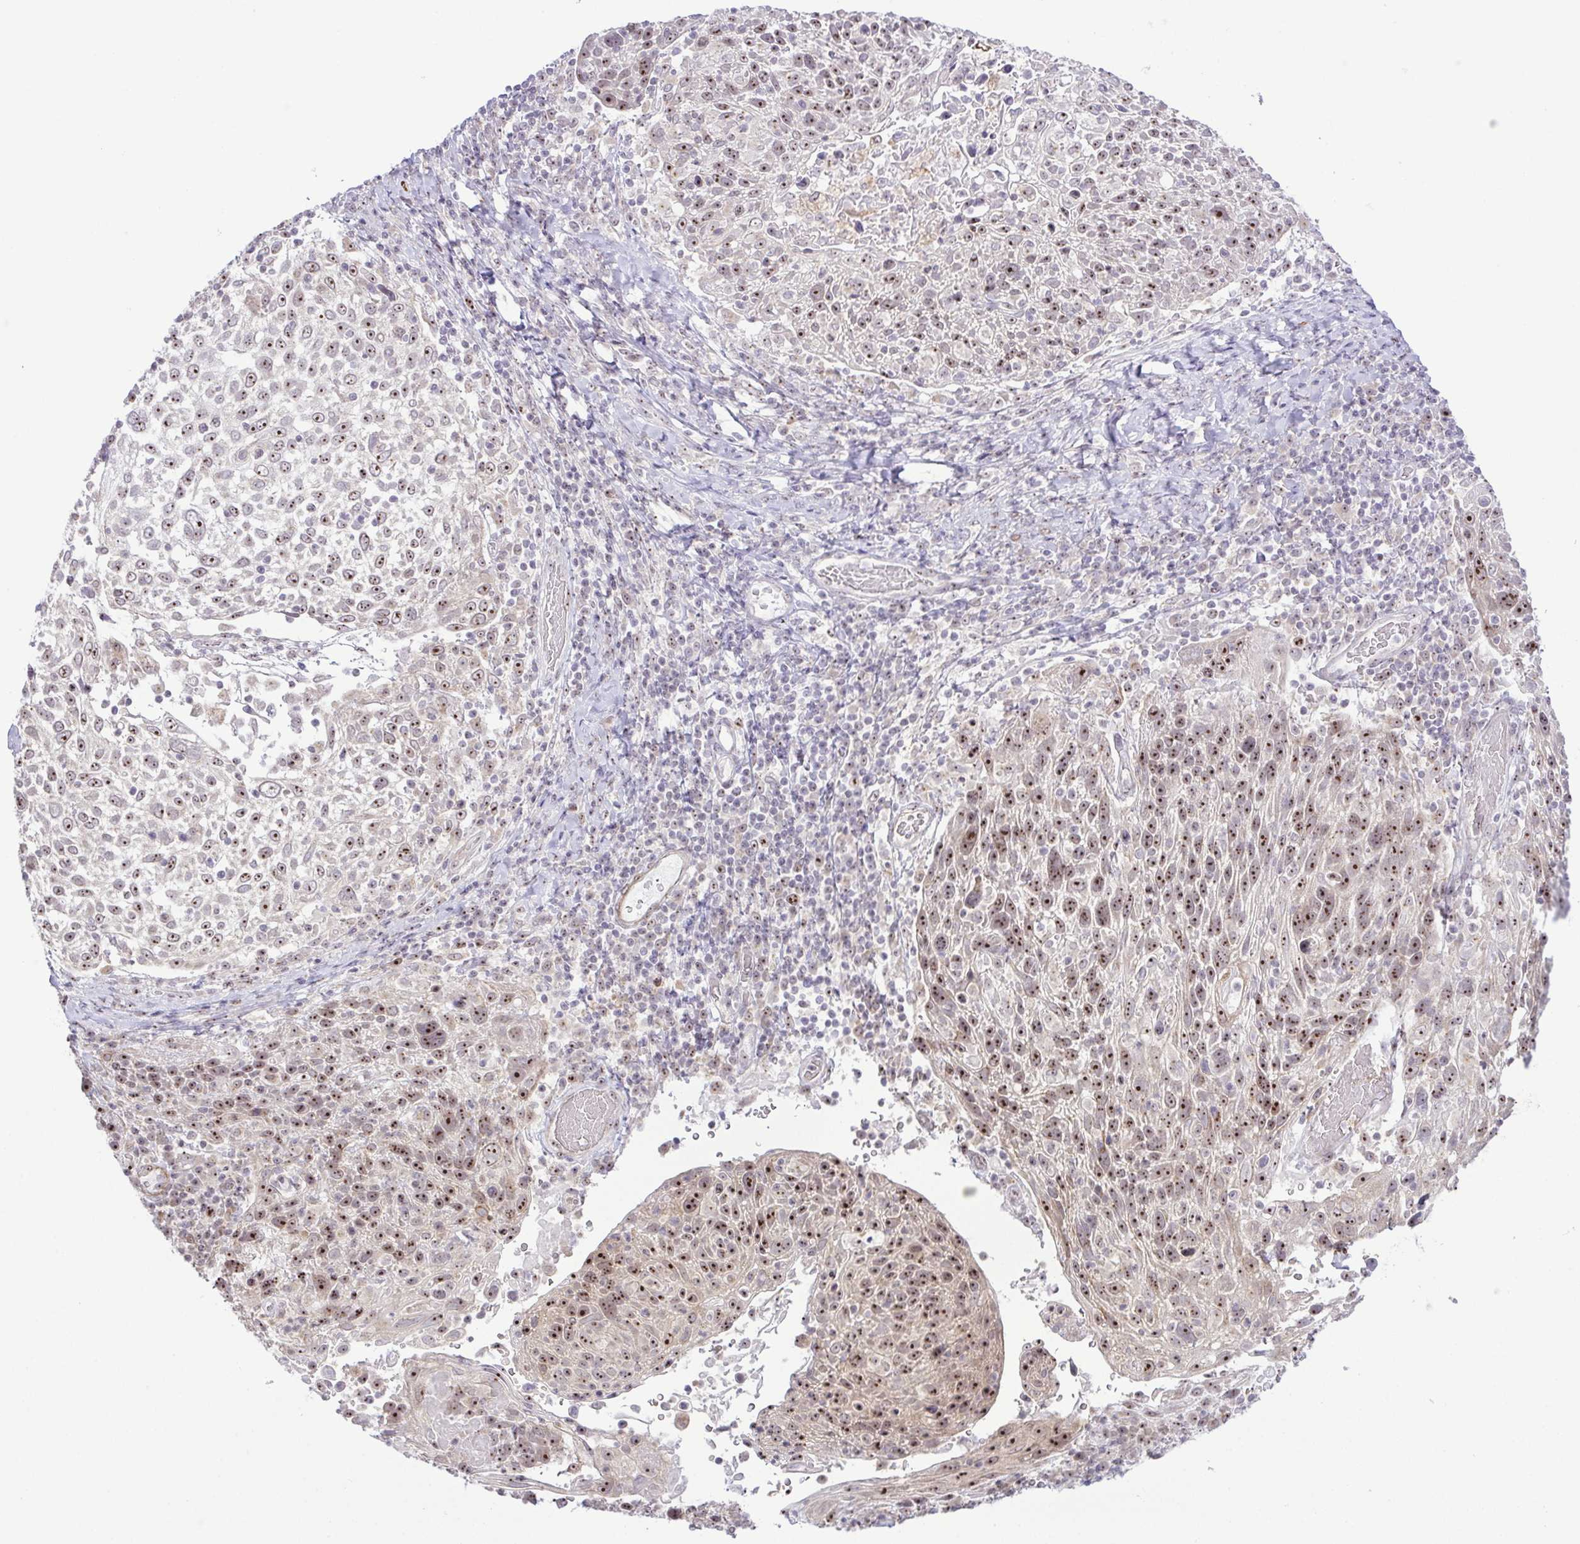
{"staining": {"intensity": "moderate", "quantity": "25%-75%", "location": "nuclear"}, "tissue": "cervical cancer", "cell_type": "Tumor cells", "image_type": "cancer", "snomed": [{"axis": "morphology", "description": "Squamous cell carcinoma, NOS"}, {"axis": "topography", "description": "Cervix"}], "caption": "Brown immunohistochemical staining in human cervical squamous cell carcinoma reveals moderate nuclear staining in approximately 25%-75% of tumor cells. (Stains: DAB in brown, nuclei in blue, Microscopy: brightfield microscopy at high magnification).", "gene": "RSL24D1", "patient": {"sex": "female", "age": 61}}